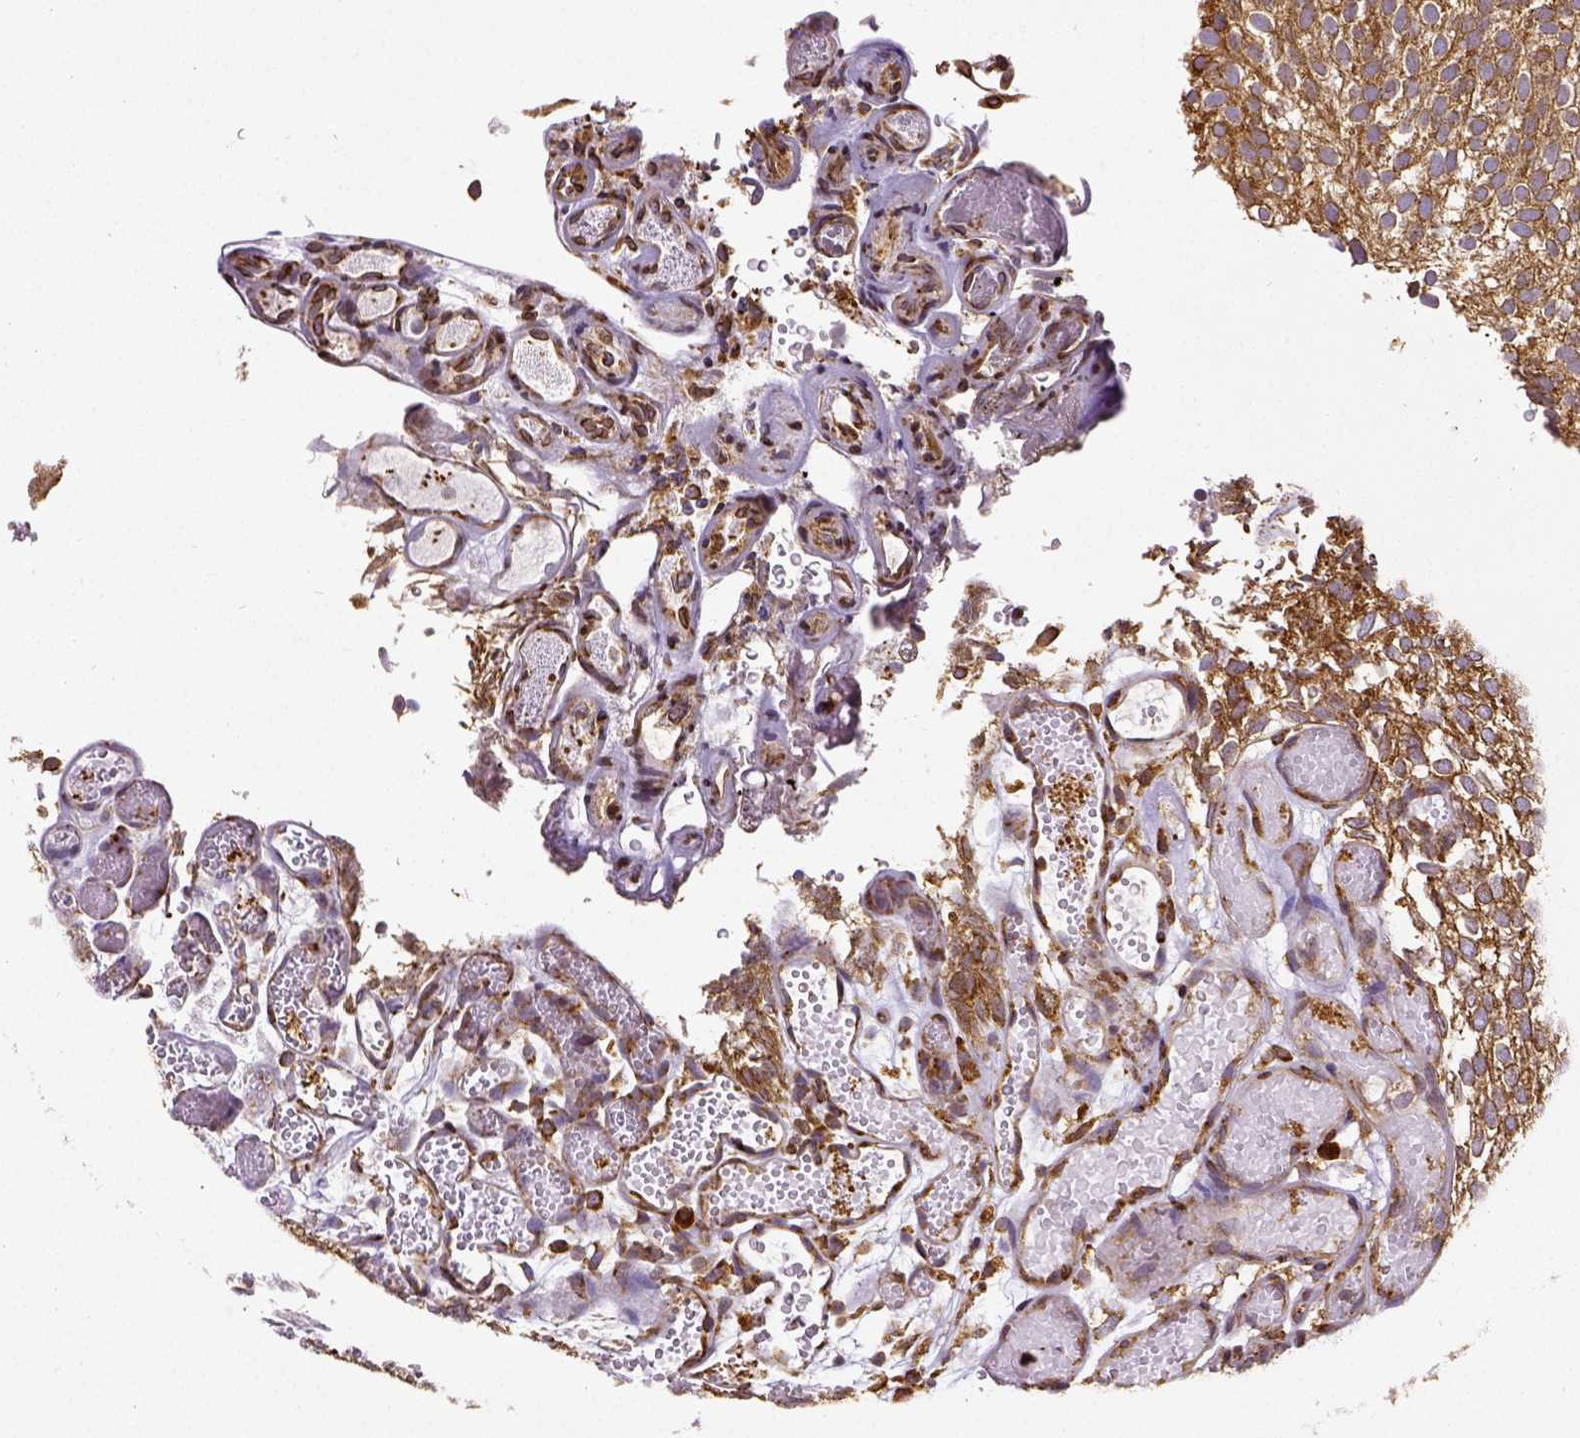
{"staining": {"intensity": "moderate", "quantity": ">75%", "location": "cytoplasmic/membranous"}, "tissue": "urothelial cancer", "cell_type": "Tumor cells", "image_type": "cancer", "snomed": [{"axis": "morphology", "description": "Urothelial carcinoma, Low grade"}, {"axis": "topography", "description": "Urinary bladder"}], "caption": "Brown immunohistochemical staining in urothelial cancer reveals moderate cytoplasmic/membranous positivity in about >75% of tumor cells.", "gene": "MTDH", "patient": {"sex": "male", "age": 78}}